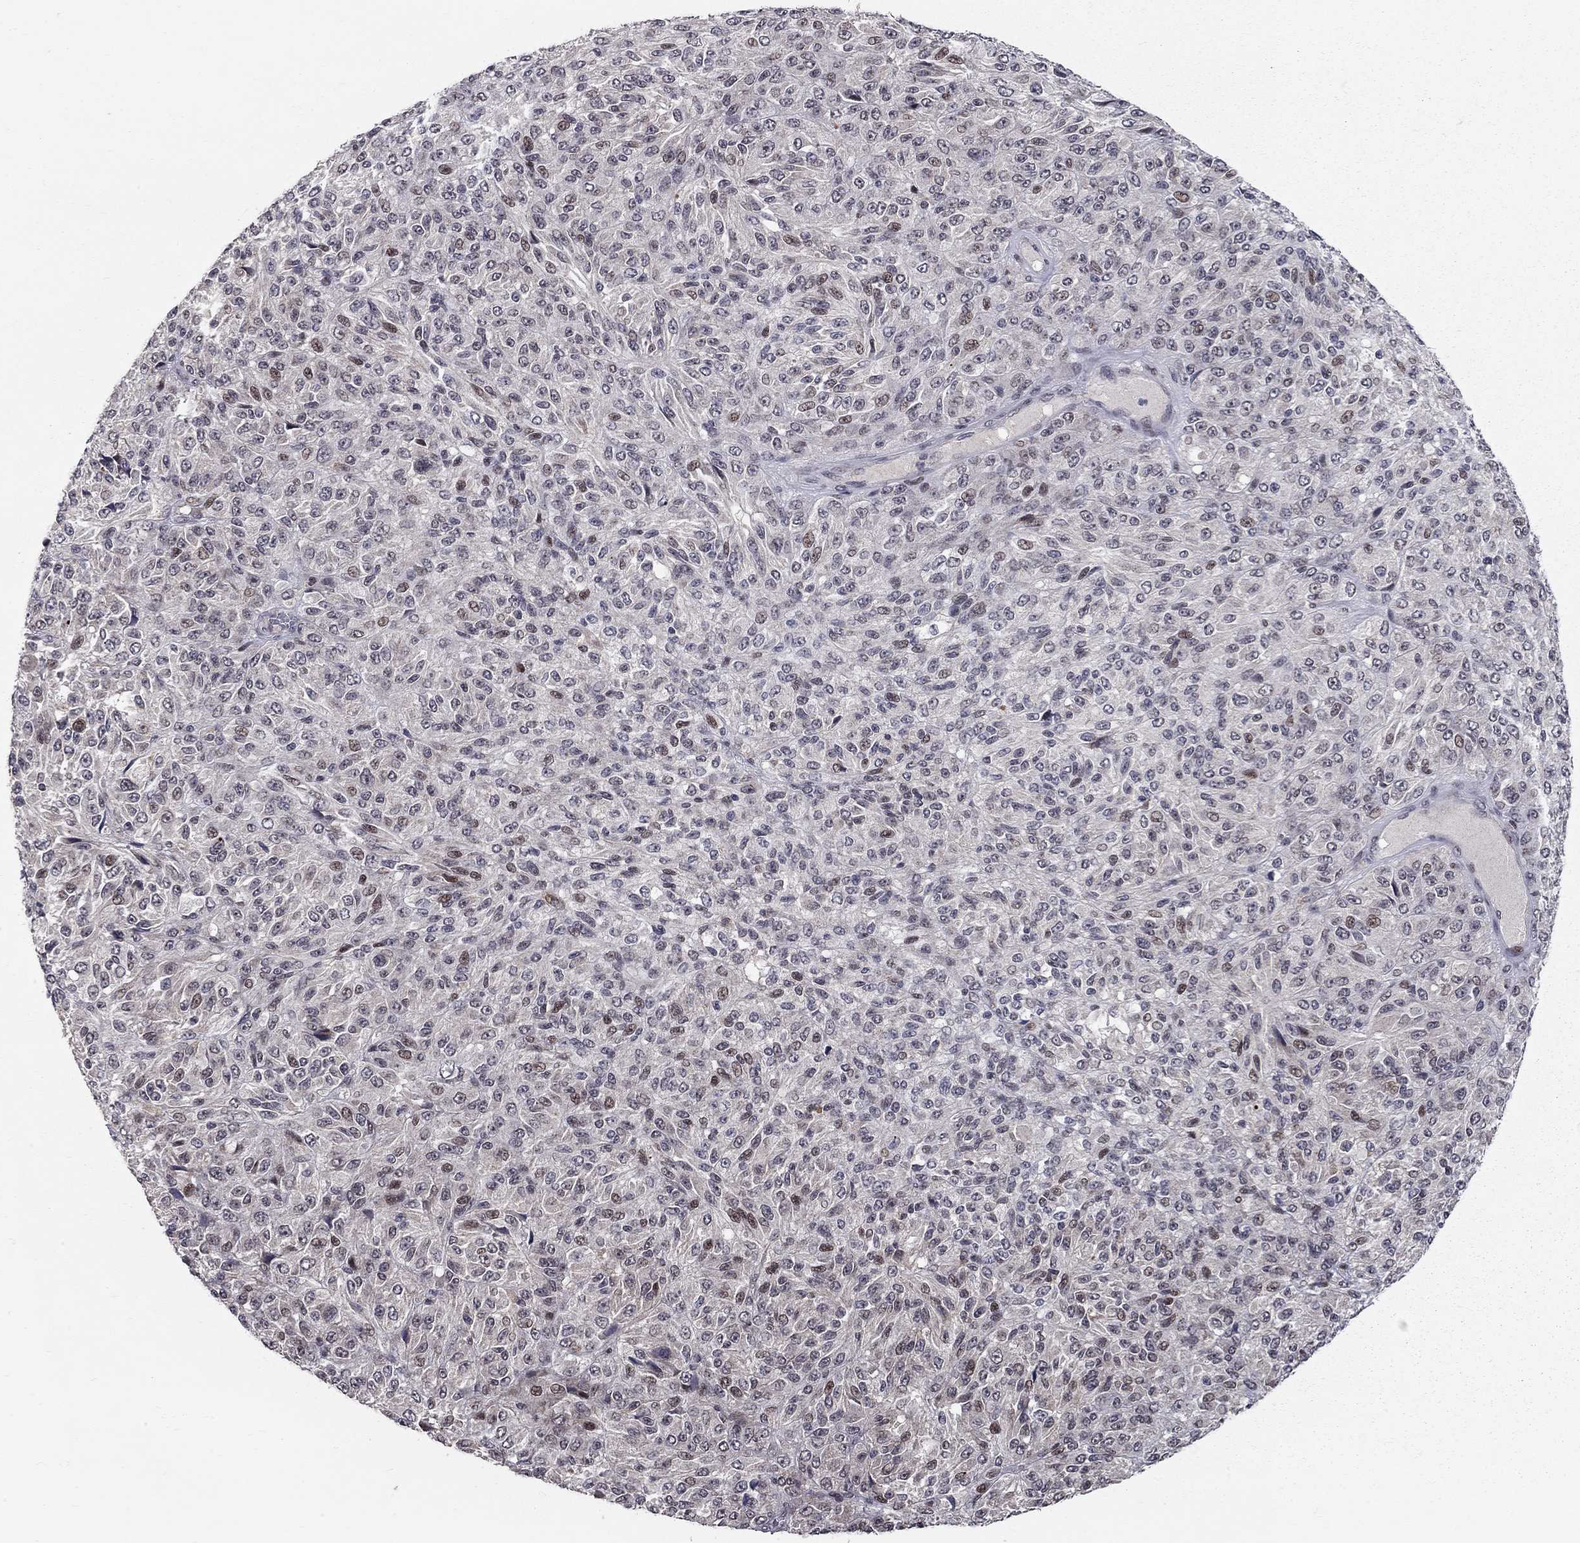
{"staining": {"intensity": "weak", "quantity": "<25%", "location": "nuclear"}, "tissue": "melanoma", "cell_type": "Tumor cells", "image_type": "cancer", "snomed": [{"axis": "morphology", "description": "Malignant melanoma, Metastatic site"}, {"axis": "topography", "description": "Brain"}], "caption": "Immunohistochemistry (IHC) of malignant melanoma (metastatic site) demonstrates no staining in tumor cells.", "gene": "HDAC3", "patient": {"sex": "female", "age": 56}}